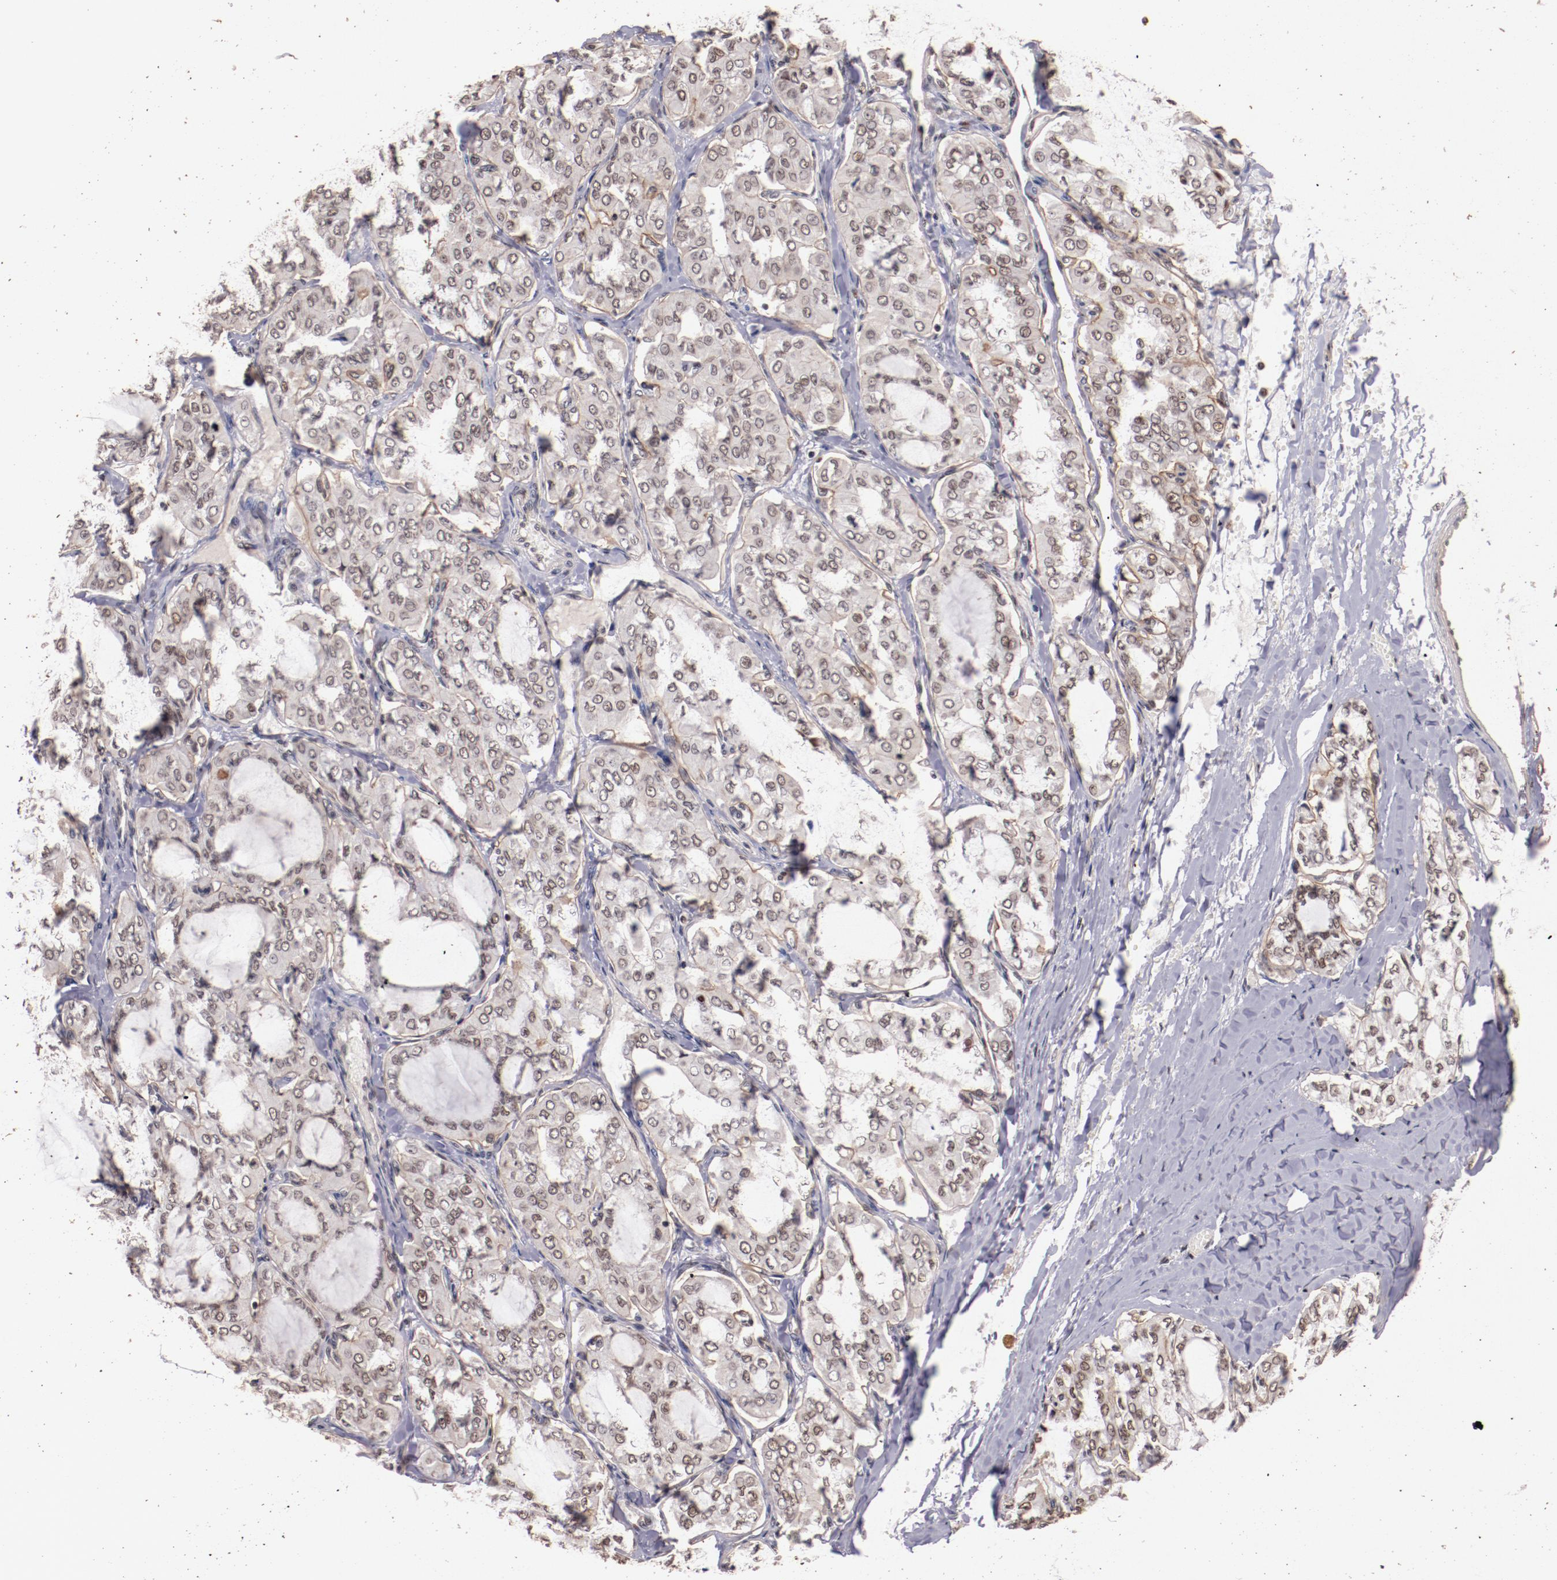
{"staining": {"intensity": "moderate", "quantity": "25%-75%", "location": "nuclear"}, "tissue": "thyroid cancer", "cell_type": "Tumor cells", "image_type": "cancer", "snomed": [{"axis": "morphology", "description": "Papillary adenocarcinoma, NOS"}, {"axis": "topography", "description": "Thyroid gland"}], "caption": "An image of human thyroid cancer stained for a protein displays moderate nuclear brown staining in tumor cells.", "gene": "STAG2", "patient": {"sex": "male", "age": 20}}